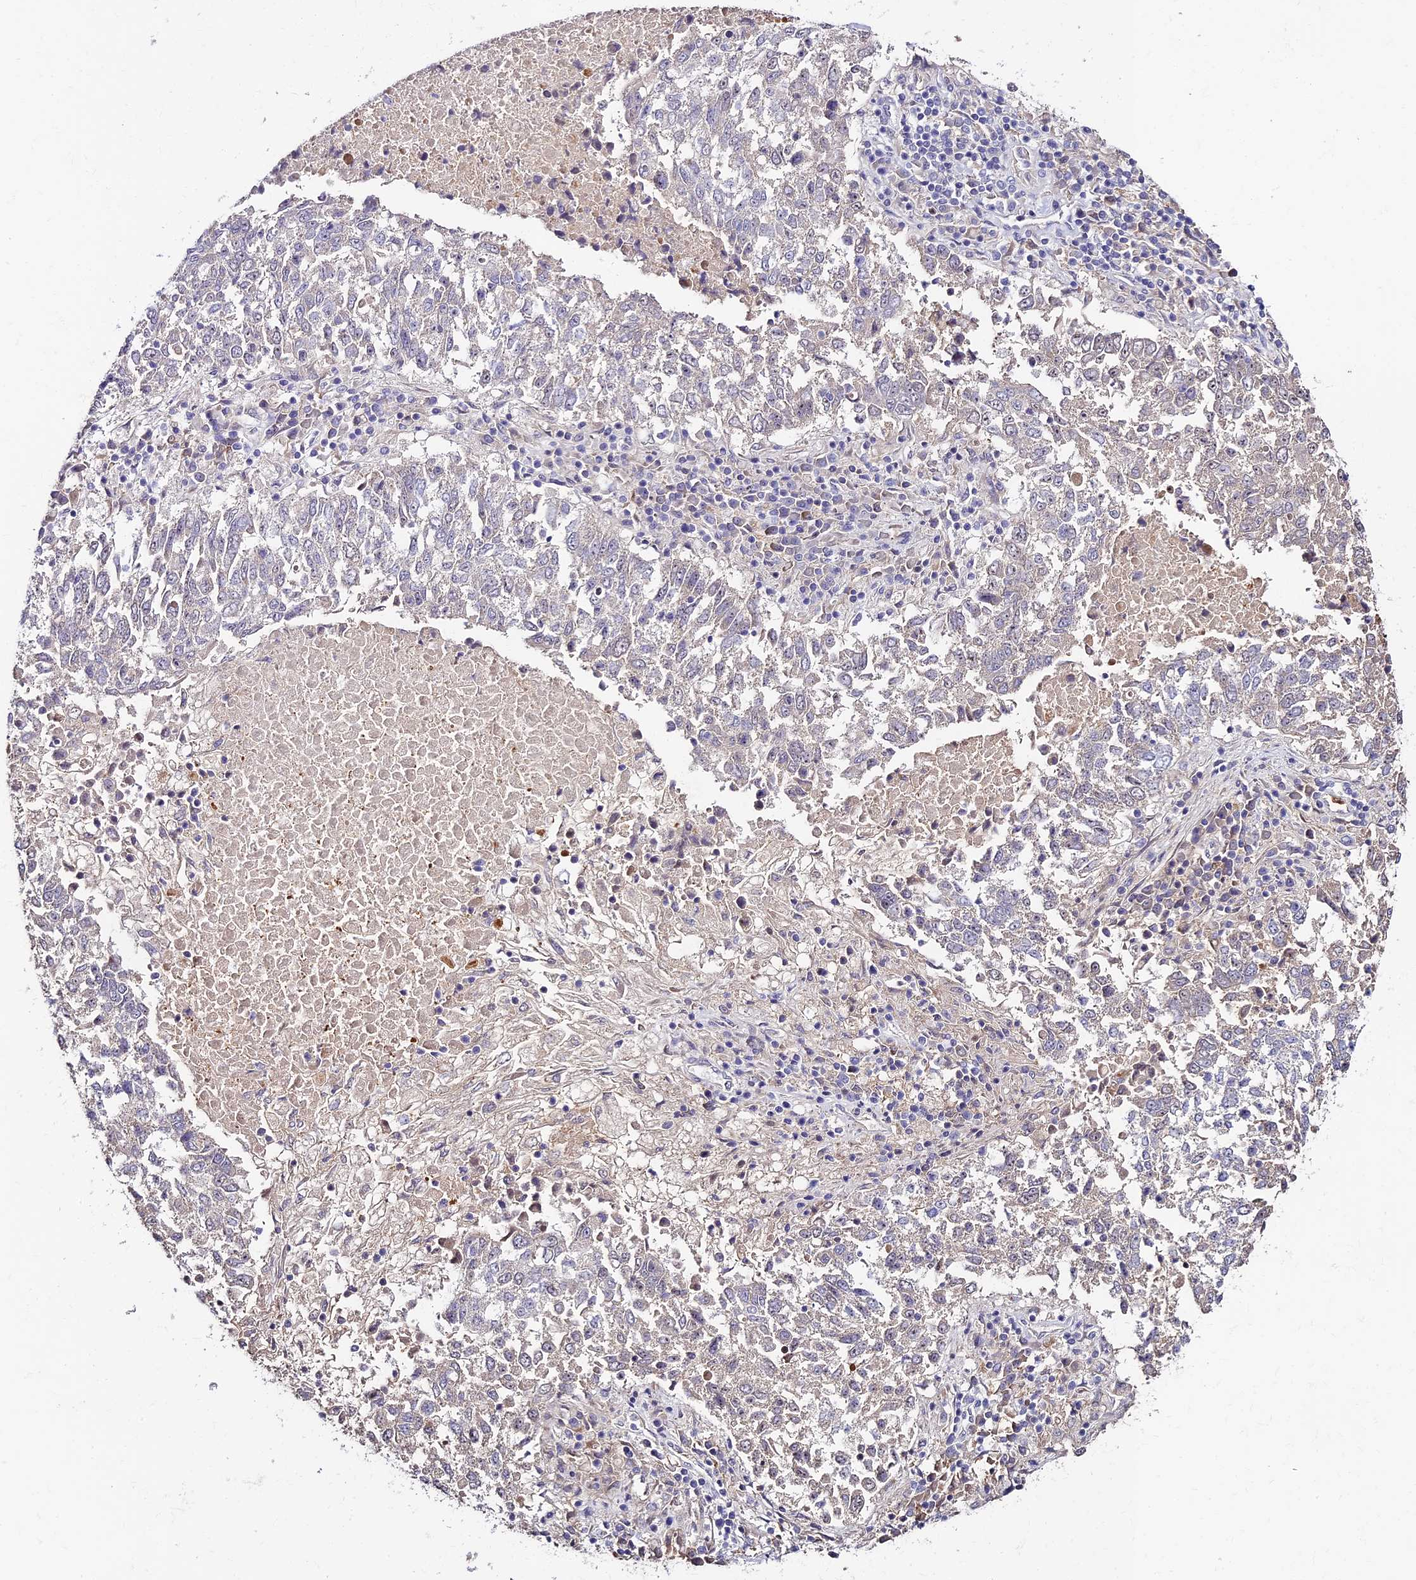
{"staining": {"intensity": "negative", "quantity": "none", "location": "none"}, "tissue": "lung cancer", "cell_type": "Tumor cells", "image_type": "cancer", "snomed": [{"axis": "morphology", "description": "Squamous cell carcinoma, NOS"}, {"axis": "topography", "description": "Lung"}], "caption": "There is no significant positivity in tumor cells of lung cancer (squamous cell carcinoma).", "gene": "ADGRD1", "patient": {"sex": "male", "age": 73}}